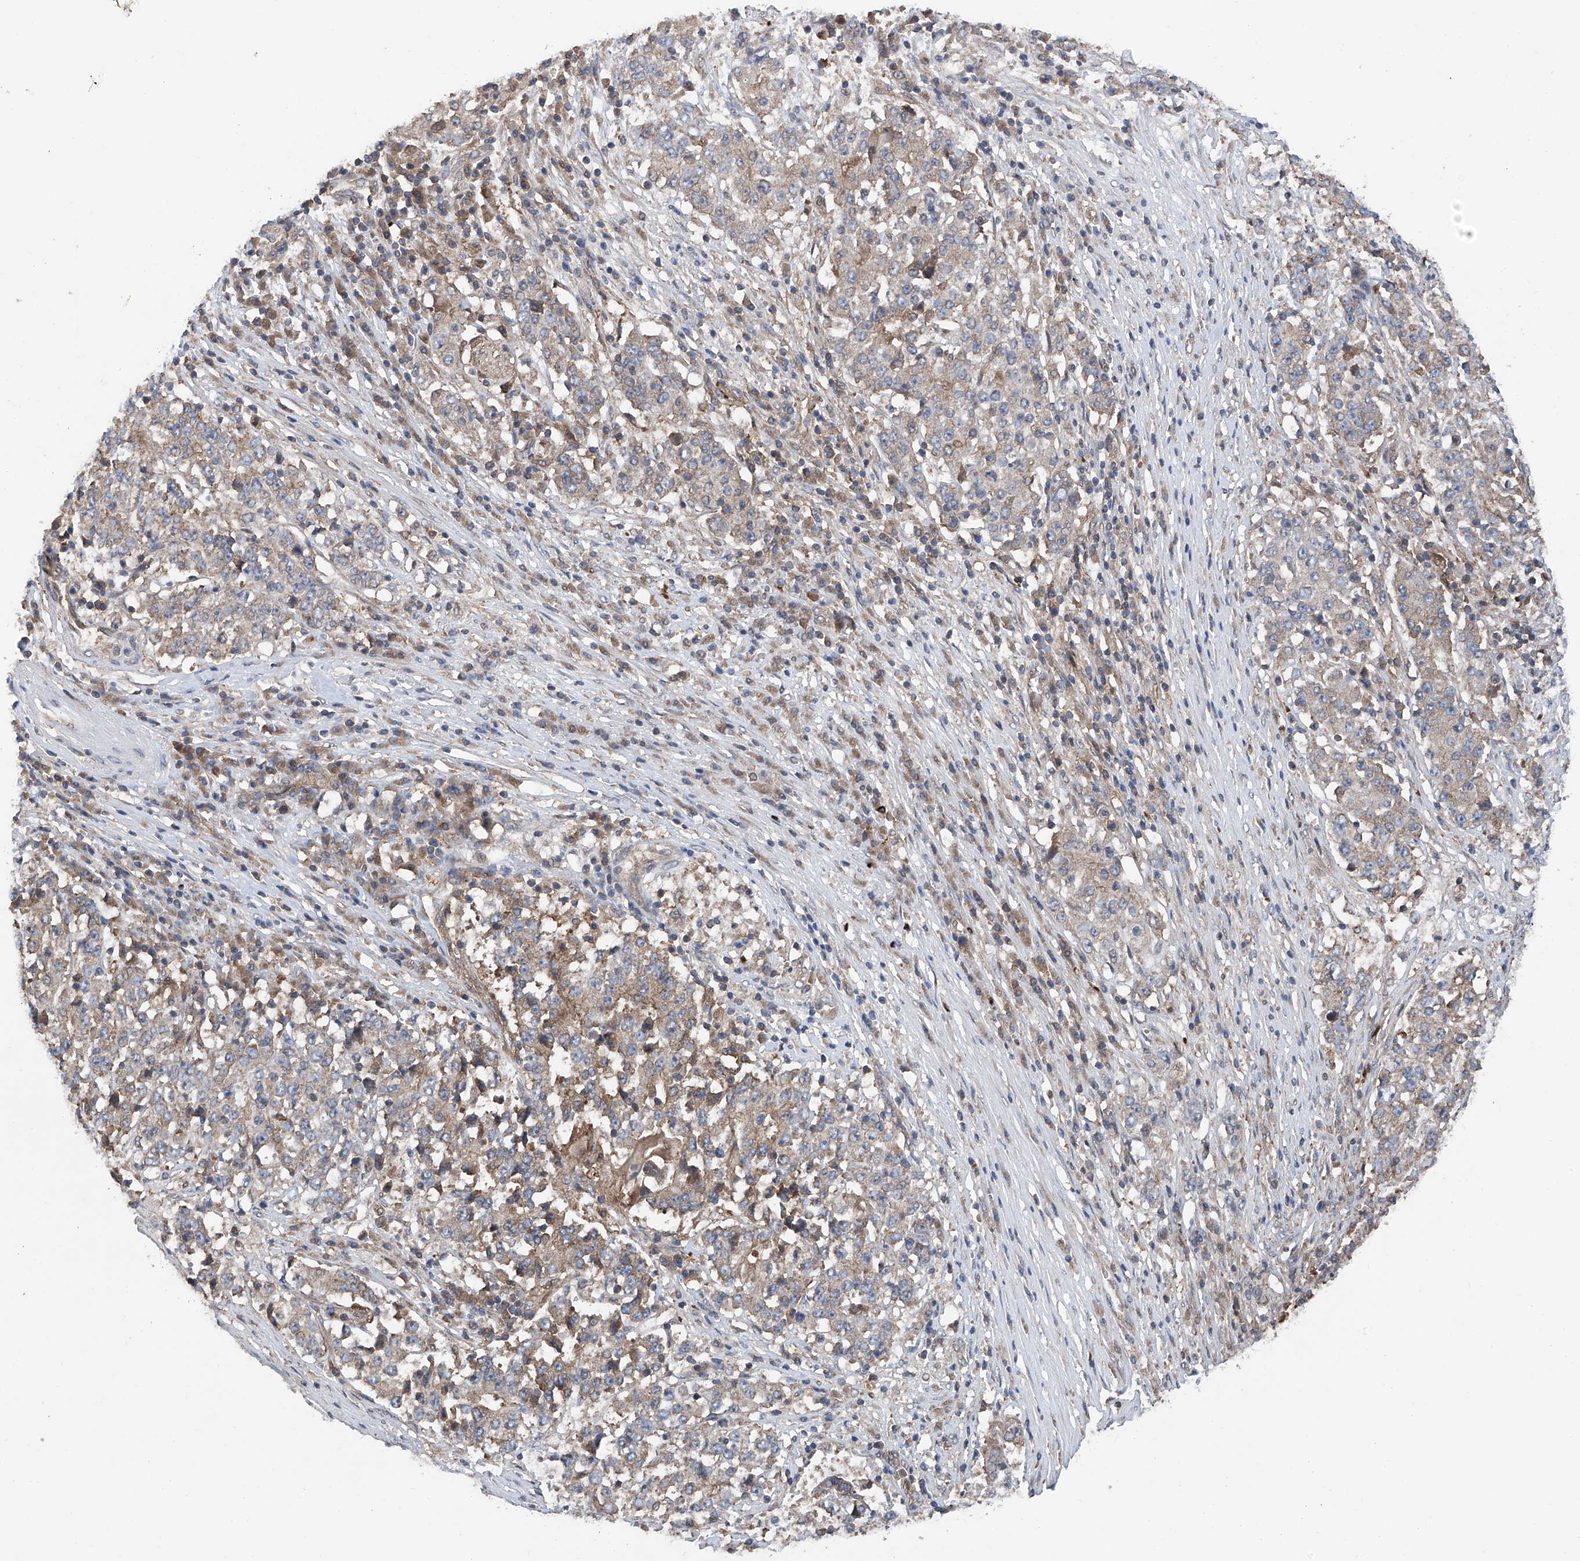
{"staining": {"intensity": "weak", "quantity": "25%-75%", "location": "cytoplasmic/membranous"}, "tissue": "stomach cancer", "cell_type": "Tumor cells", "image_type": "cancer", "snomed": [{"axis": "morphology", "description": "Adenocarcinoma, NOS"}, {"axis": "topography", "description": "Stomach"}], "caption": "This photomicrograph reveals stomach cancer (adenocarcinoma) stained with immunohistochemistry to label a protein in brown. The cytoplasmic/membranous of tumor cells show weak positivity for the protein. Nuclei are counter-stained blue.", "gene": "CHPF", "patient": {"sex": "male", "age": 59}}